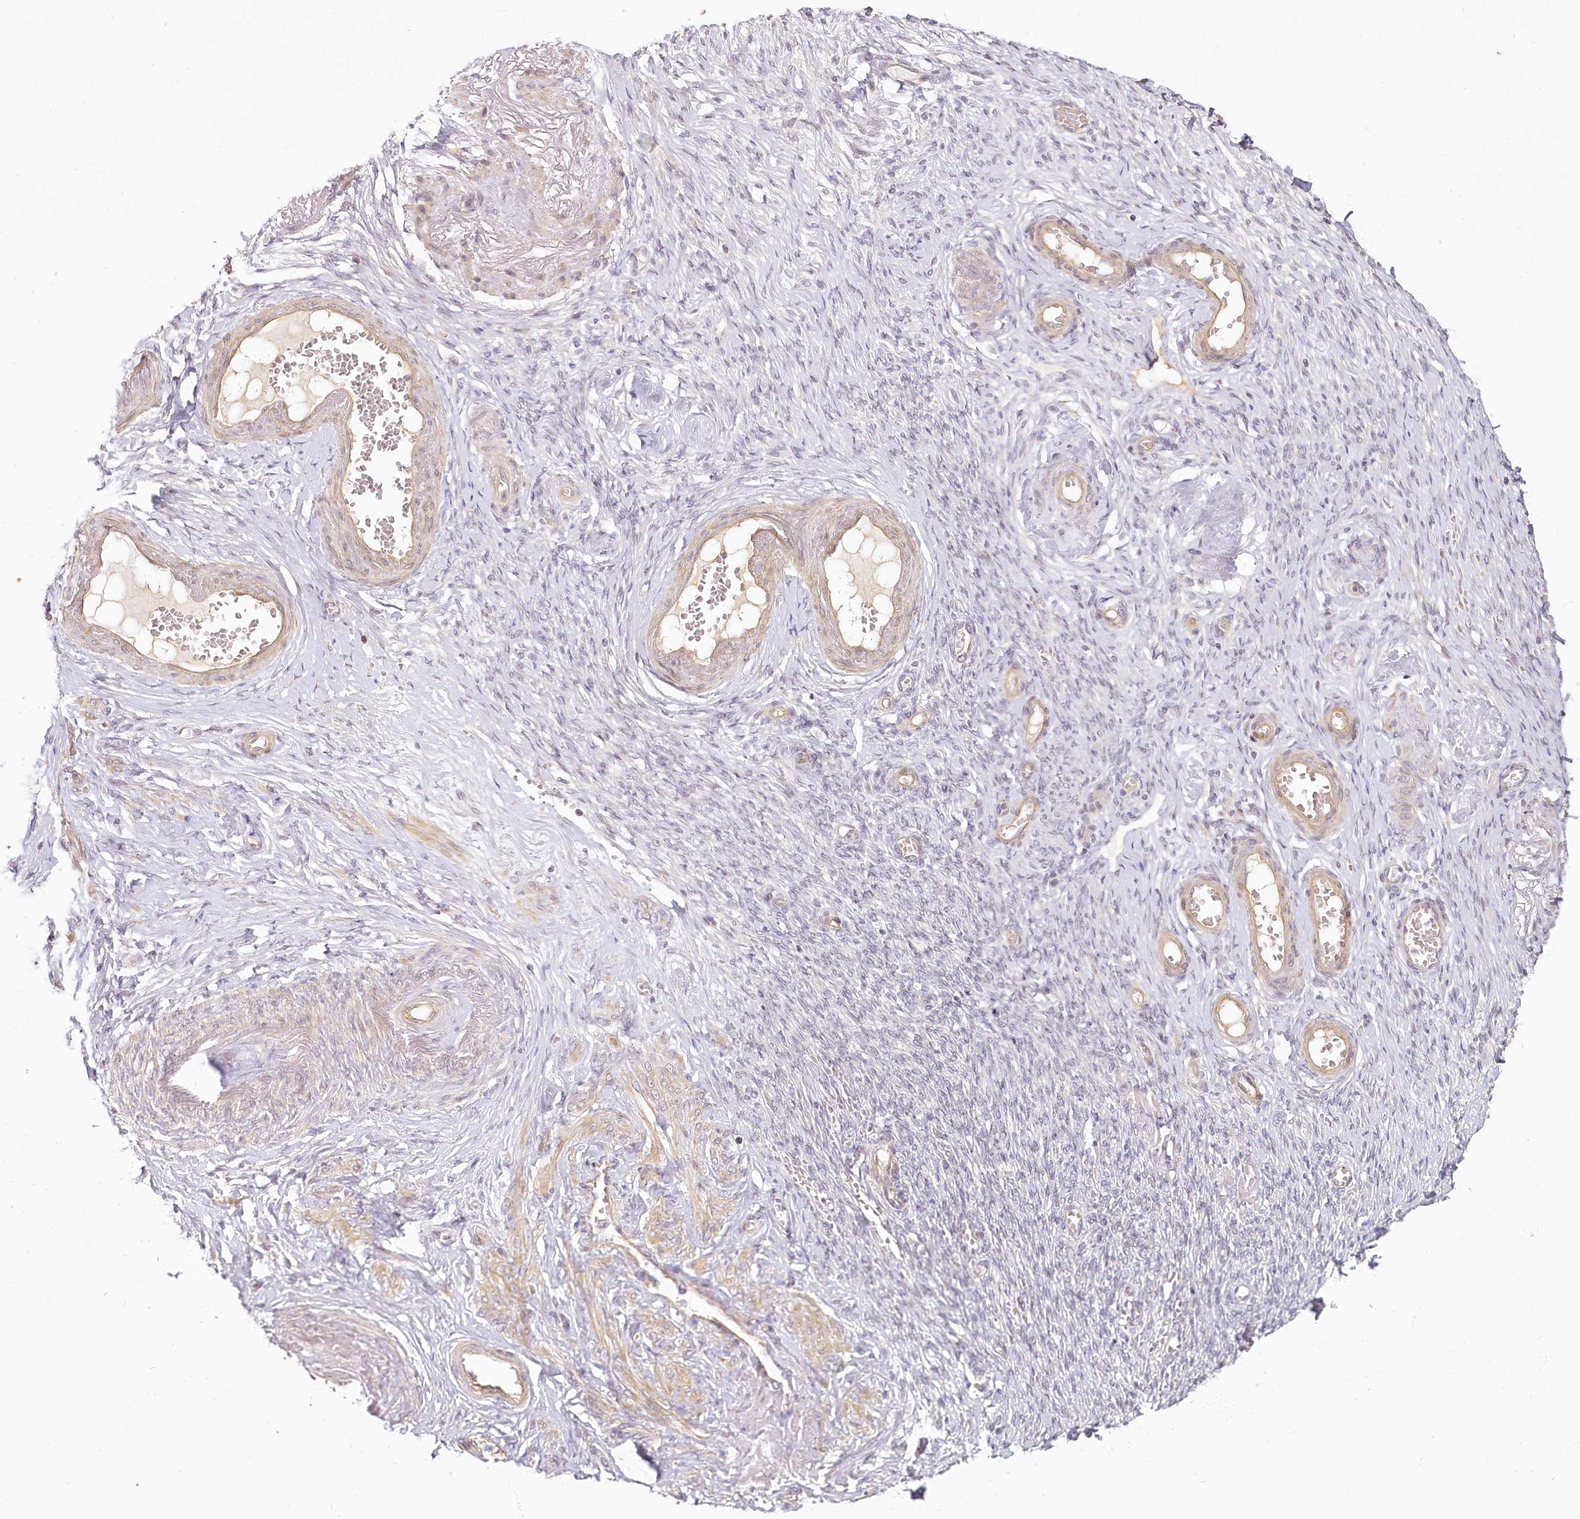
{"staining": {"intensity": "weak", "quantity": "25%-75%", "location": "cytoplasmic/membranous"}, "tissue": "adipose tissue", "cell_type": "Adipocytes", "image_type": "normal", "snomed": [{"axis": "morphology", "description": "Normal tissue, NOS"}, {"axis": "topography", "description": "Vascular tissue"}, {"axis": "topography", "description": "Fallopian tube"}, {"axis": "topography", "description": "Ovary"}], "caption": "Immunohistochemistry (IHC) (DAB) staining of benign human adipose tissue displays weak cytoplasmic/membranous protein expression in approximately 25%-75% of adipocytes. Using DAB (3,3'-diaminobenzidine) (brown) and hematoxylin (blue) stains, captured at high magnification using brightfield microscopy.", "gene": "EXOSC7", "patient": {"sex": "female", "age": 67}}